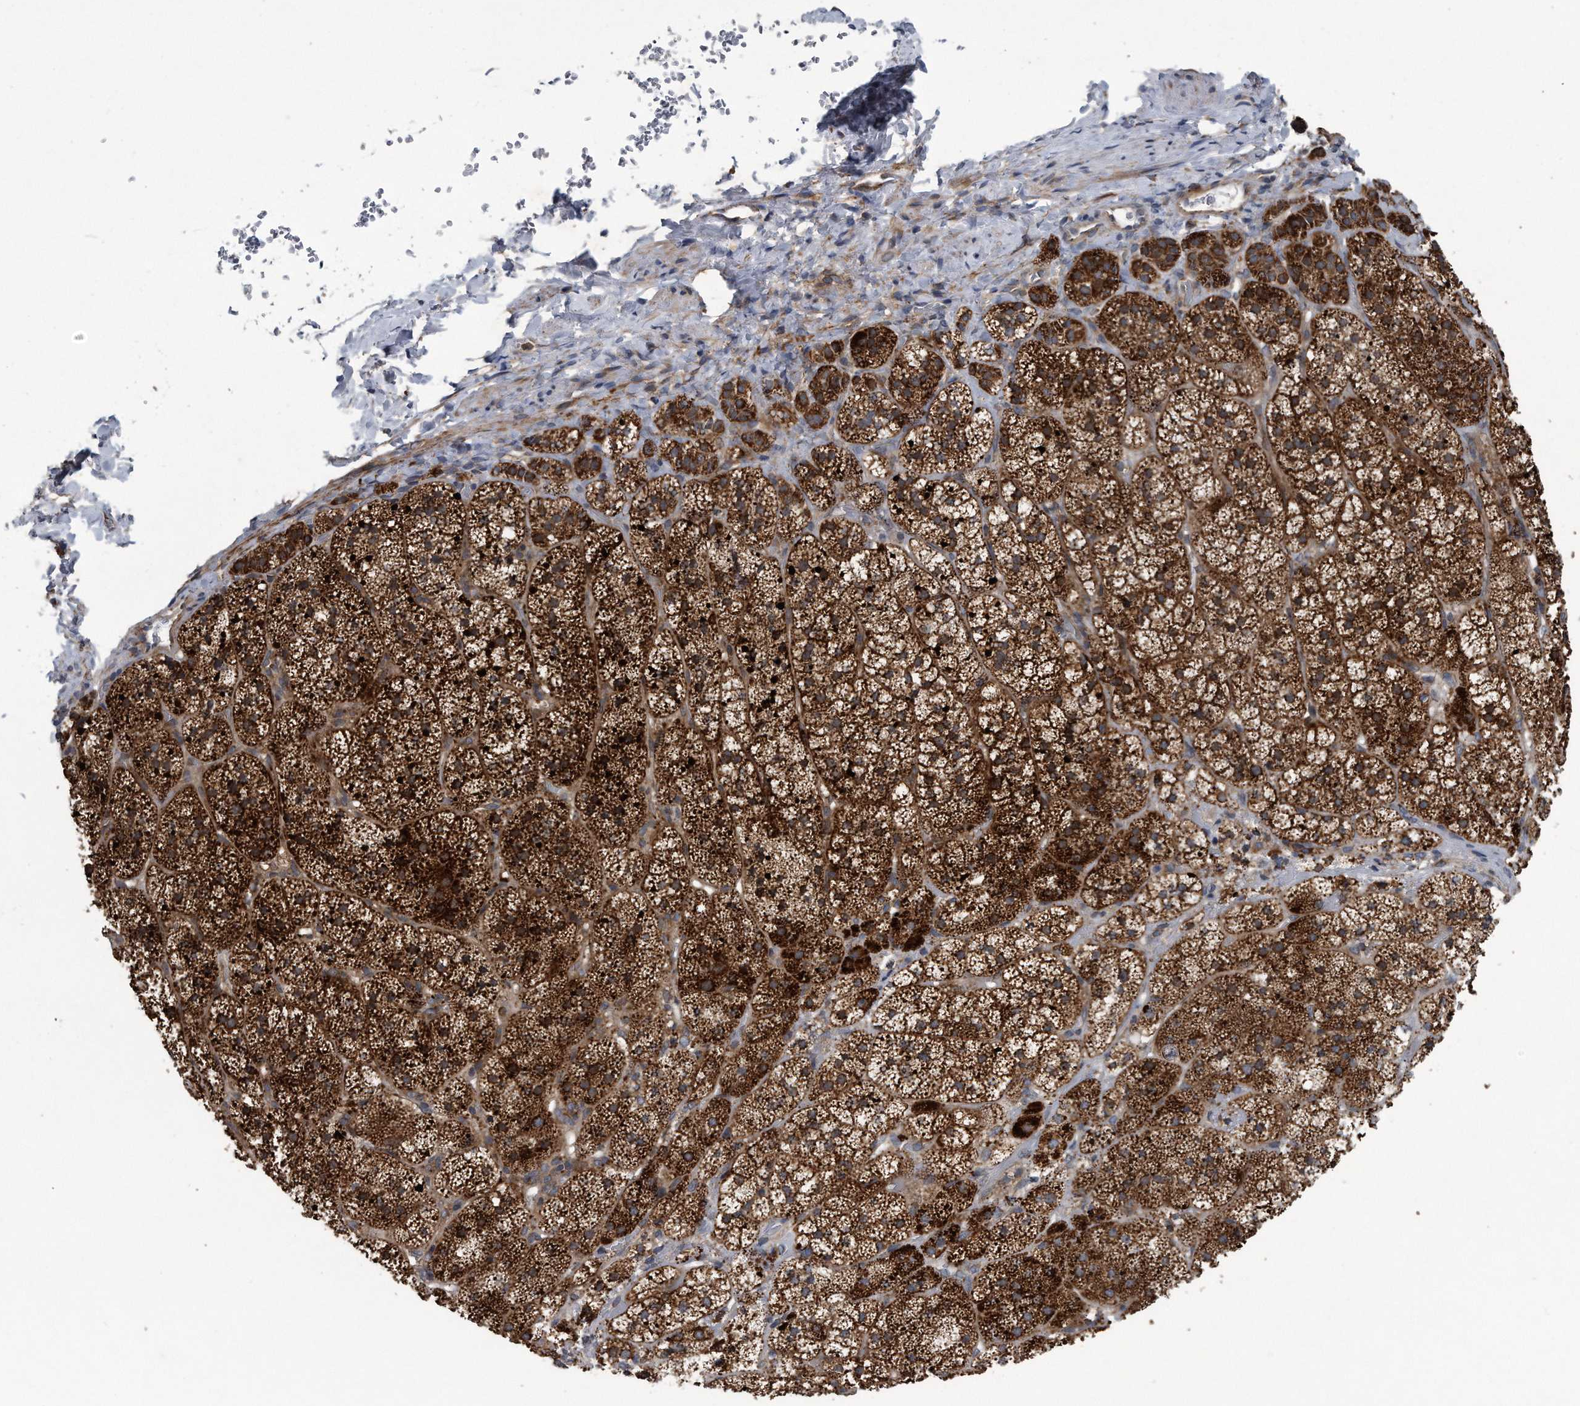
{"staining": {"intensity": "strong", "quantity": ">75%", "location": "cytoplasmic/membranous"}, "tissue": "adrenal gland", "cell_type": "Glandular cells", "image_type": "normal", "snomed": [{"axis": "morphology", "description": "Normal tissue, NOS"}, {"axis": "topography", "description": "Adrenal gland"}], "caption": "Human adrenal gland stained for a protein (brown) demonstrates strong cytoplasmic/membranous positive positivity in about >75% of glandular cells.", "gene": "LYRM4", "patient": {"sex": "female", "age": 44}}